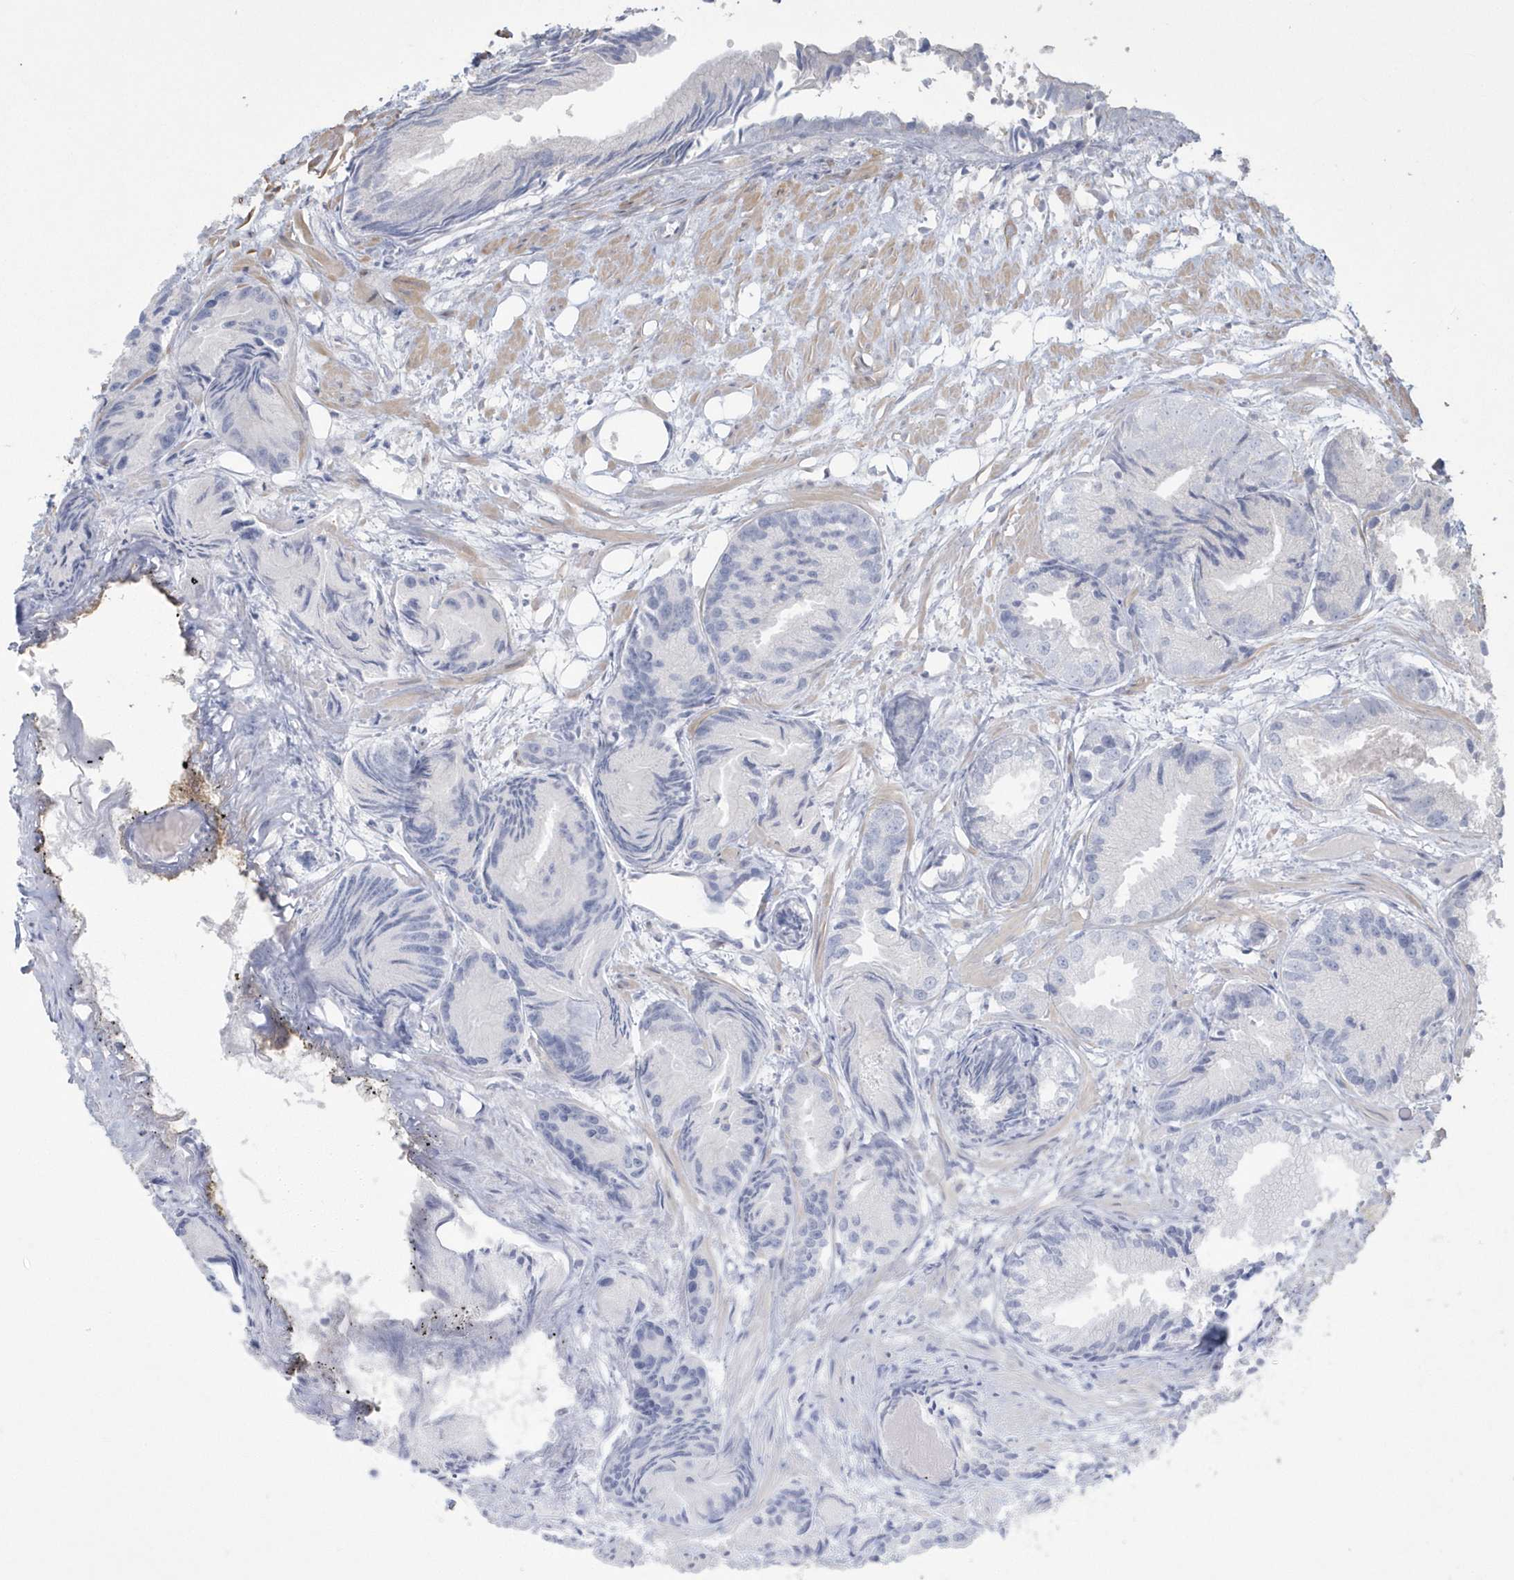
{"staining": {"intensity": "negative", "quantity": "none", "location": "none"}, "tissue": "prostate cancer", "cell_type": "Tumor cells", "image_type": "cancer", "snomed": [{"axis": "morphology", "description": "Adenocarcinoma, Low grade"}, {"axis": "topography", "description": "Prostate"}], "caption": "Immunohistochemical staining of prostate cancer (low-grade adenocarcinoma) exhibits no significant staining in tumor cells.", "gene": "ARMC8", "patient": {"sex": "male", "age": 88}}